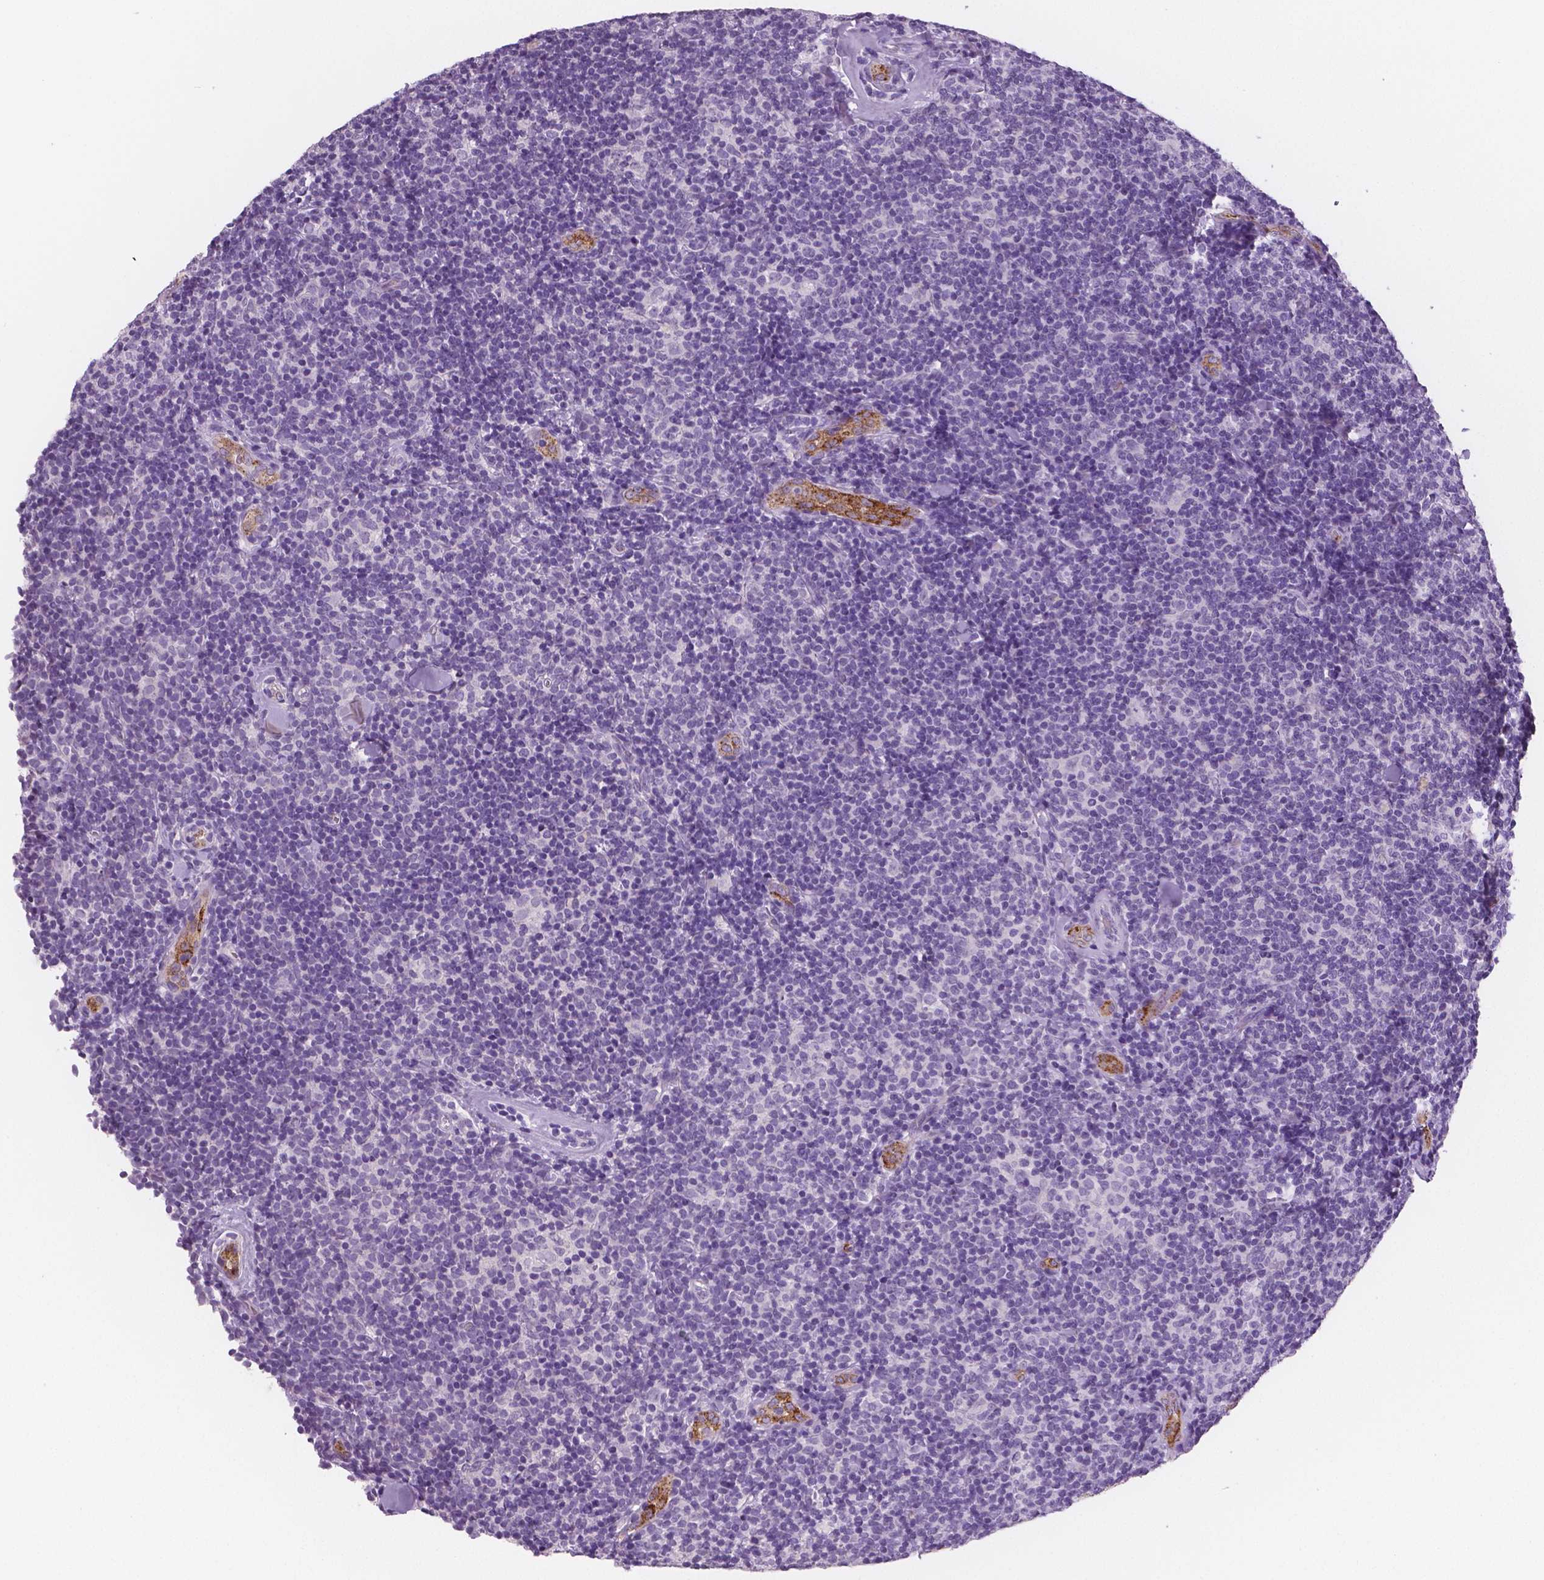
{"staining": {"intensity": "negative", "quantity": "none", "location": "none"}, "tissue": "lymphoma", "cell_type": "Tumor cells", "image_type": "cancer", "snomed": [{"axis": "morphology", "description": "Malignant lymphoma, non-Hodgkin's type, Low grade"}, {"axis": "topography", "description": "Lymph node"}], "caption": "The histopathology image shows no staining of tumor cells in low-grade malignant lymphoma, non-Hodgkin's type.", "gene": "TSPAN7", "patient": {"sex": "female", "age": 56}}